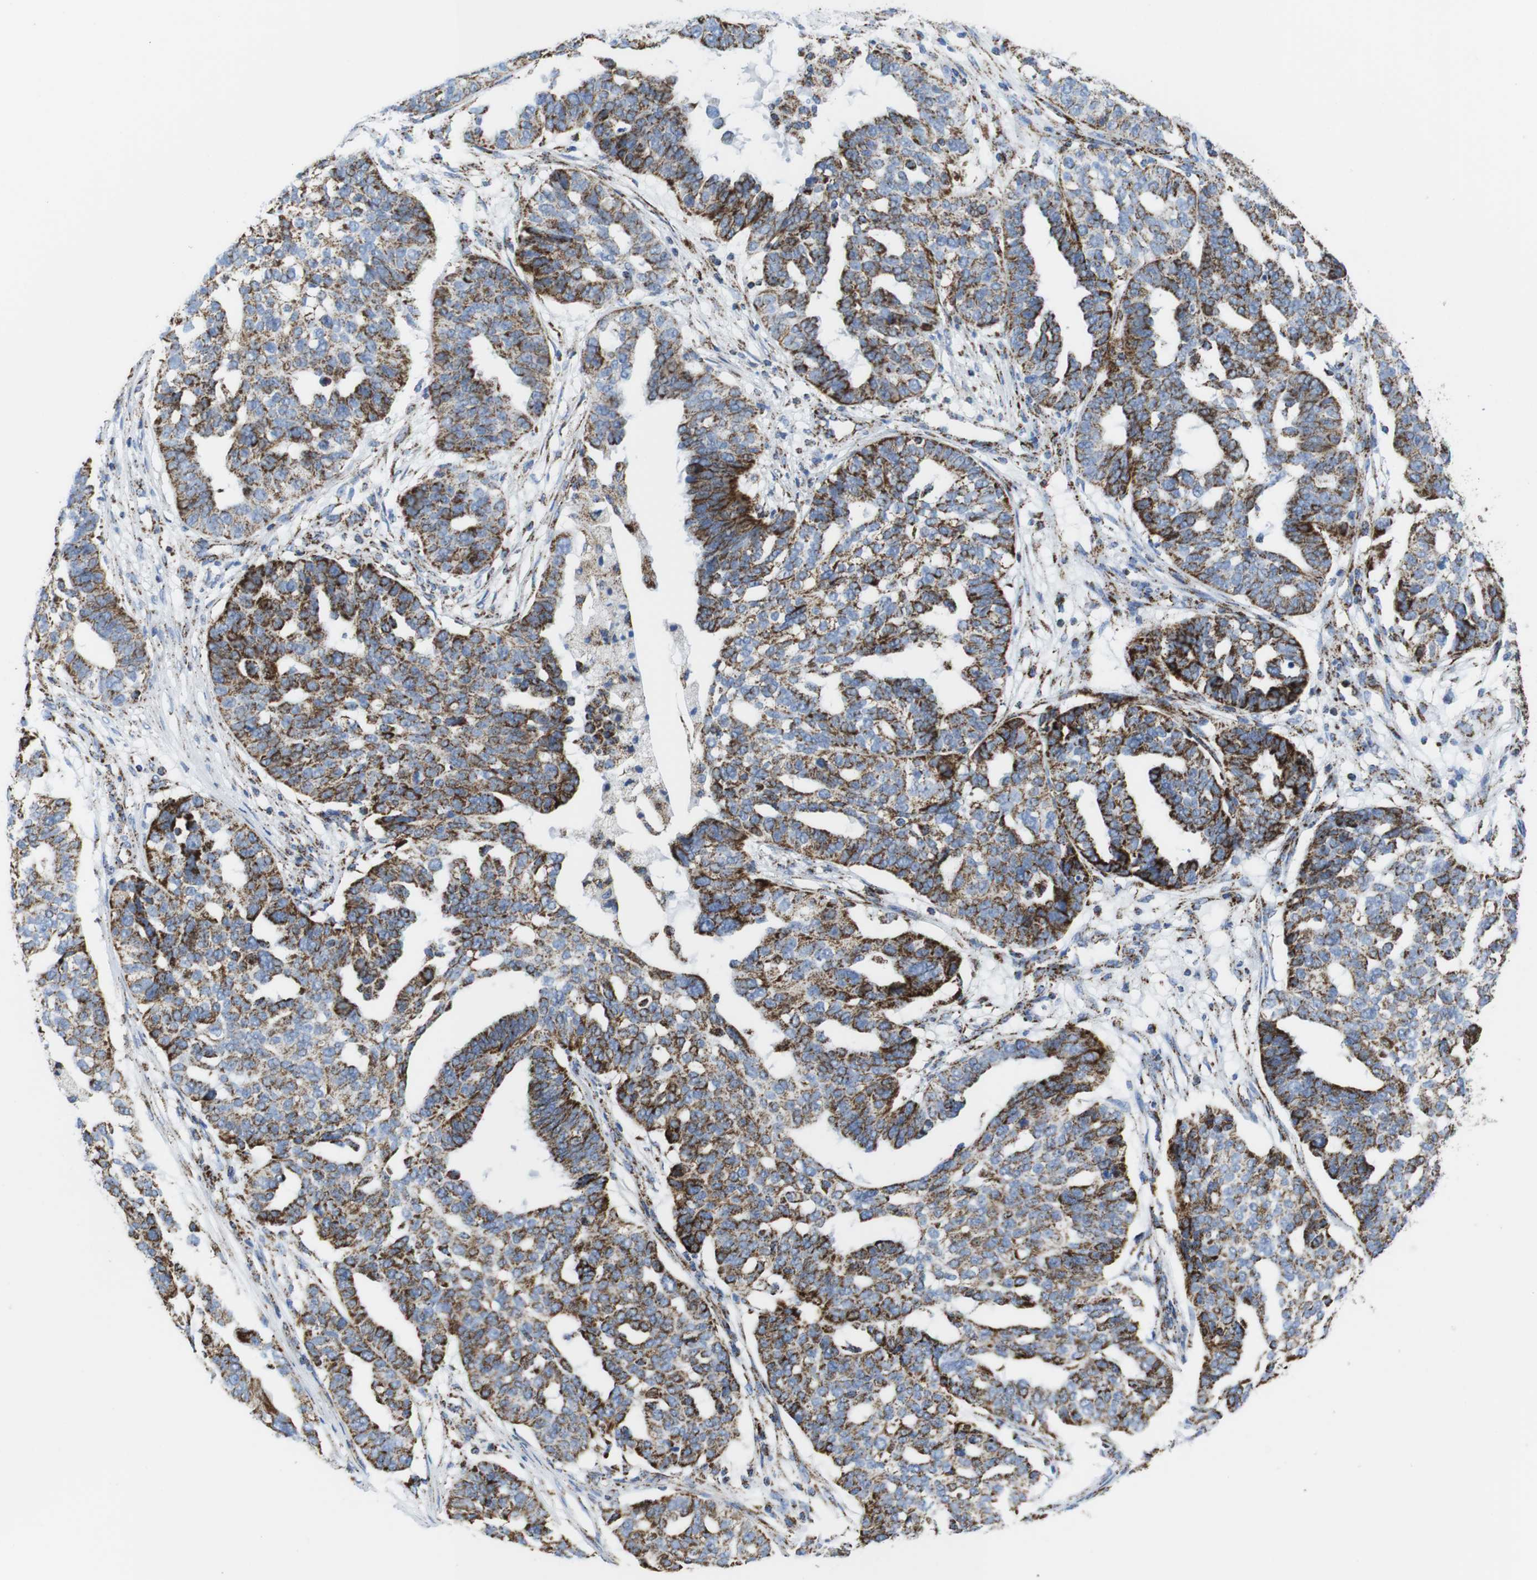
{"staining": {"intensity": "strong", "quantity": ">75%", "location": "cytoplasmic/membranous"}, "tissue": "ovarian cancer", "cell_type": "Tumor cells", "image_type": "cancer", "snomed": [{"axis": "morphology", "description": "Cystadenocarcinoma, serous, NOS"}, {"axis": "topography", "description": "Ovary"}], "caption": "DAB immunohistochemical staining of human ovarian cancer (serous cystadenocarcinoma) reveals strong cytoplasmic/membranous protein staining in about >75% of tumor cells.", "gene": "ATP5PO", "patient": {"sex": "female", "age": 59}}